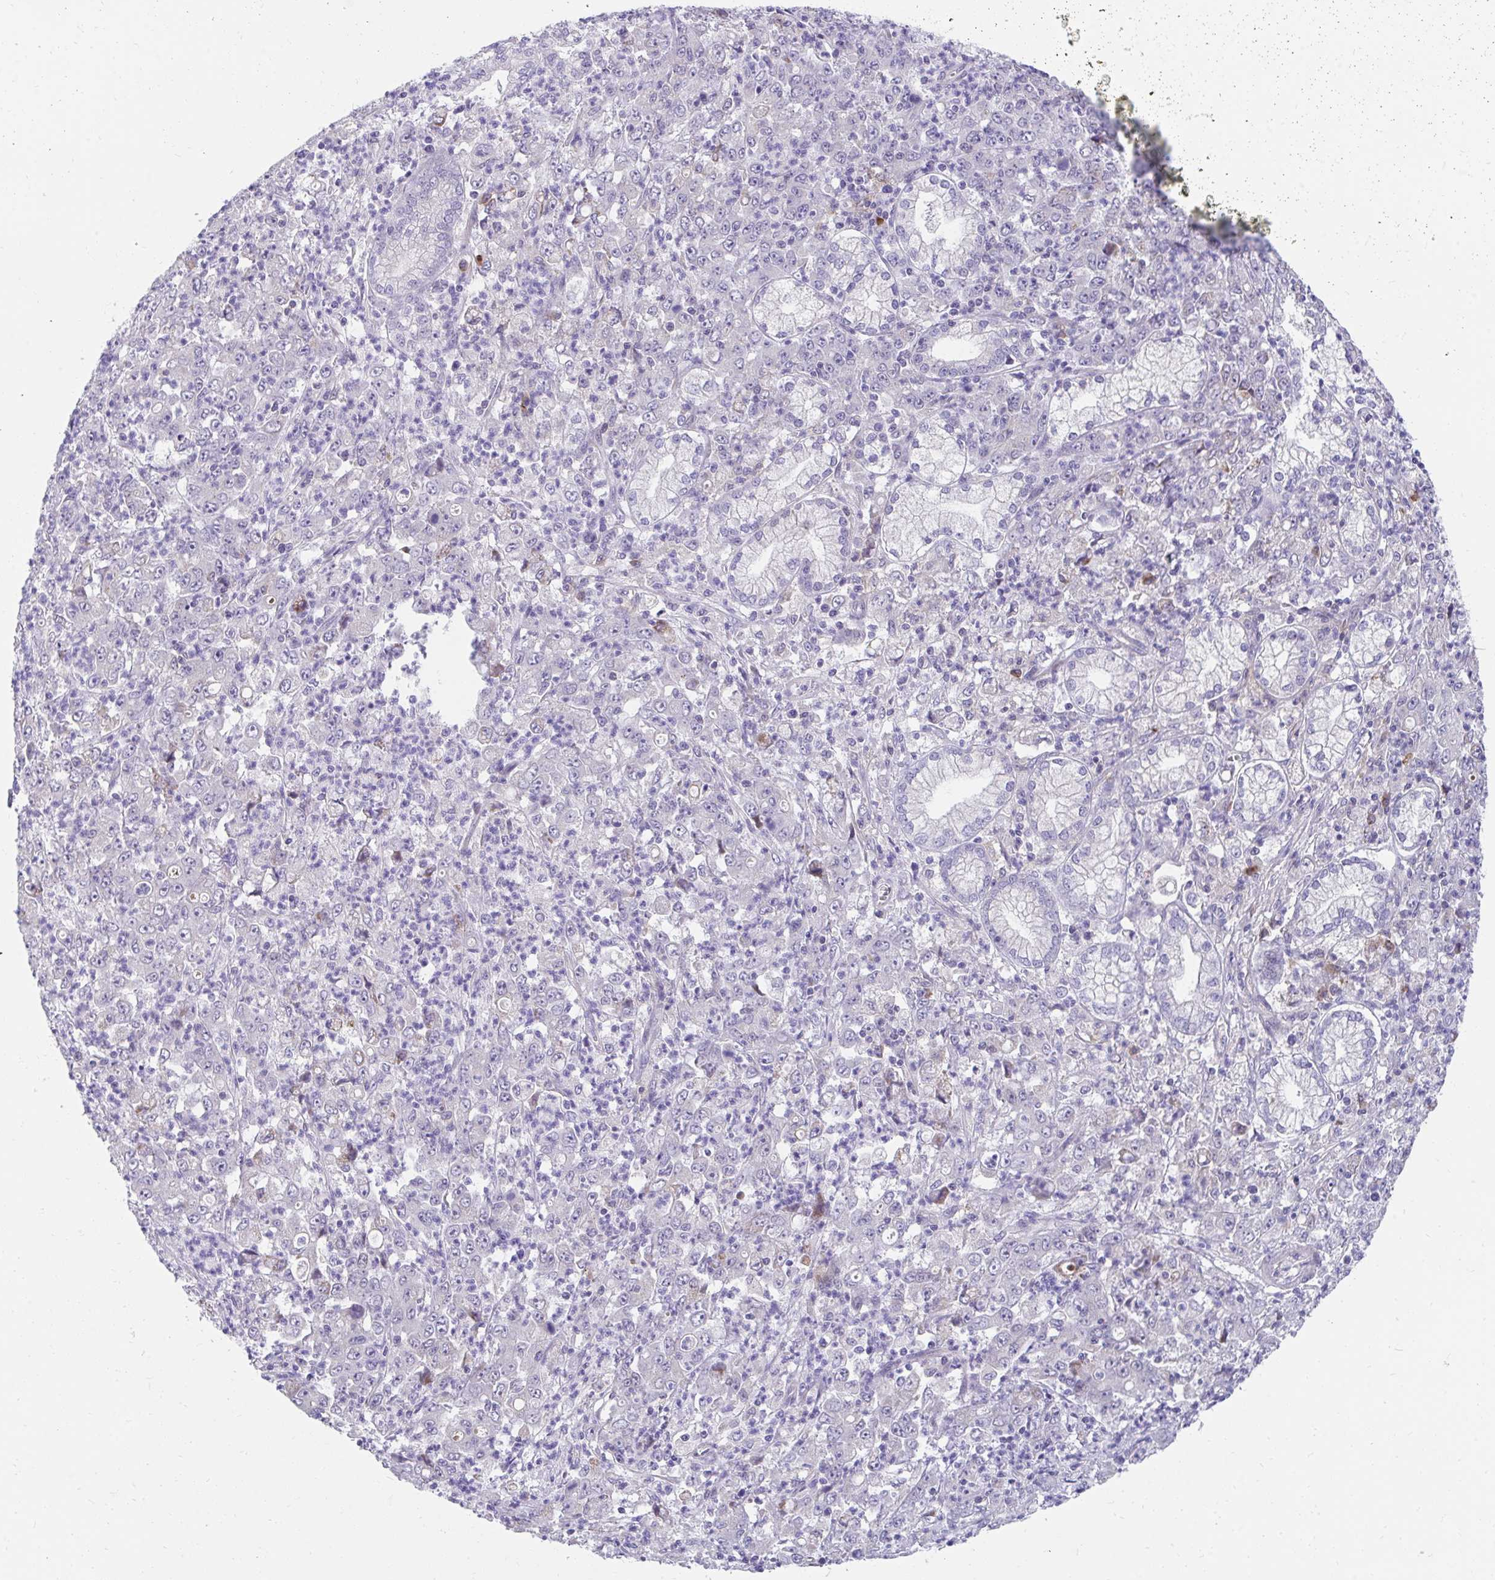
{"staining": {"intensity": "negative", "quantity": "none", "location": "none"}, "tissue": "stomach cancer", "cell_type": "Tumor cells", "image_type": "cancer", "snomed": [{"axis": "morphology", "description": "Adenocarcinoma, NOS"}, {"axis": "topography", "description": "Stomach, lower"}], "caption": "High magnification brightfield microscopy of adenocarcinoma (stomach) stained with DAB (brown) and counterstained with hematoxylin (blue): tumor cells show no significant staining.", "gene": "SLAMF7", "patient": {"sex": "female", "age": 71}}